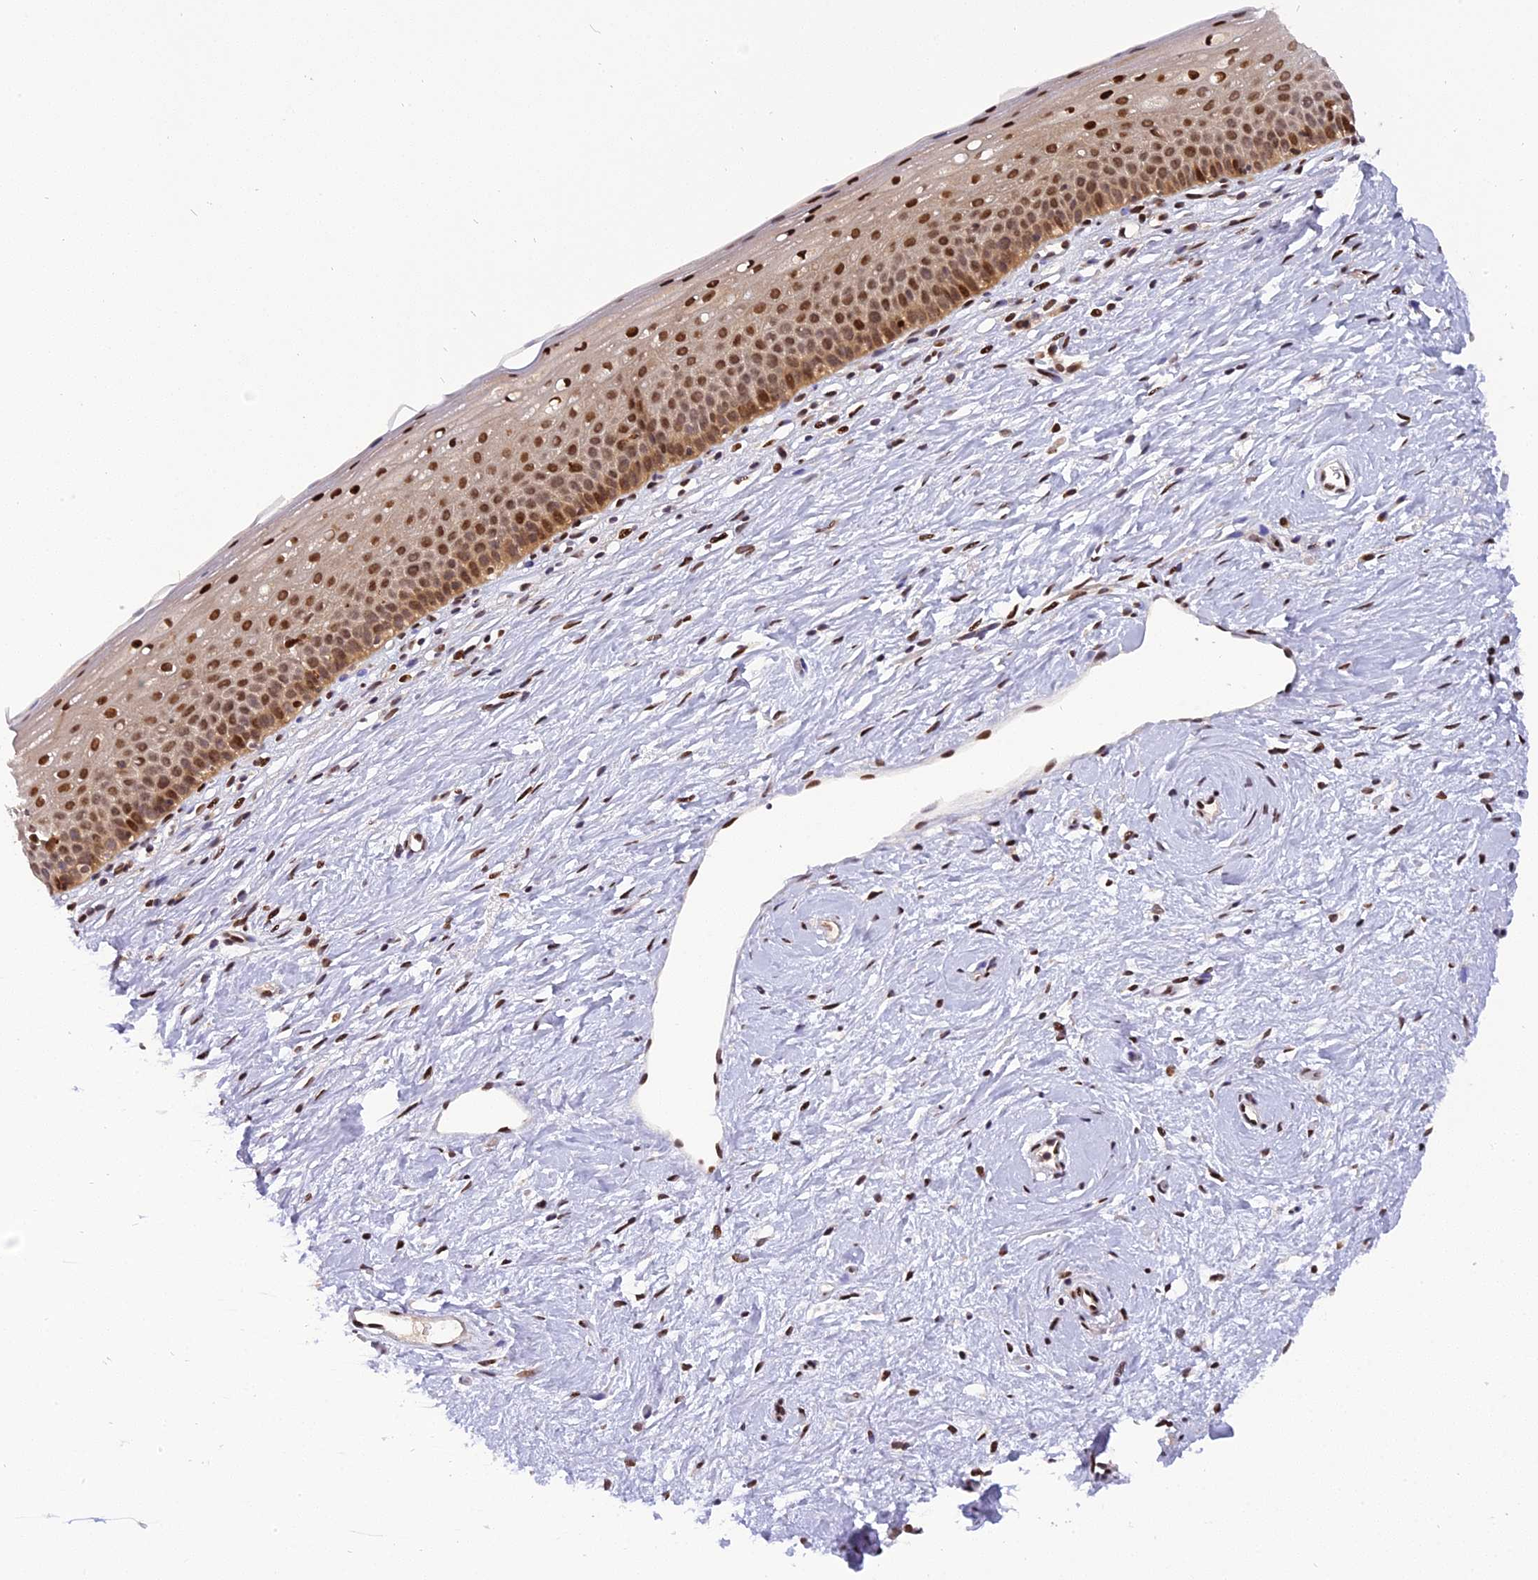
{"staining": {"intensity": "moderate", "quantity": ">75%", "location": "nuclear"}, "tissue": "cervix", "cell_type": "Glandular cells", "image_type": "normal", "snomed": [{"axis": "morphology", "description": "Normal tissue, NOS"}, {"axis": "topography", "description": "Cervix"}], "caption": "DAB (3,3'-diaminobenzidine) immunohistochemical staining of benign human cervix demonstrates moderate nuclear protein staining in approximately >75% of glandular cells.", "gene": "RABGGTA", "patient": {"sex": "female", "age": 57}}